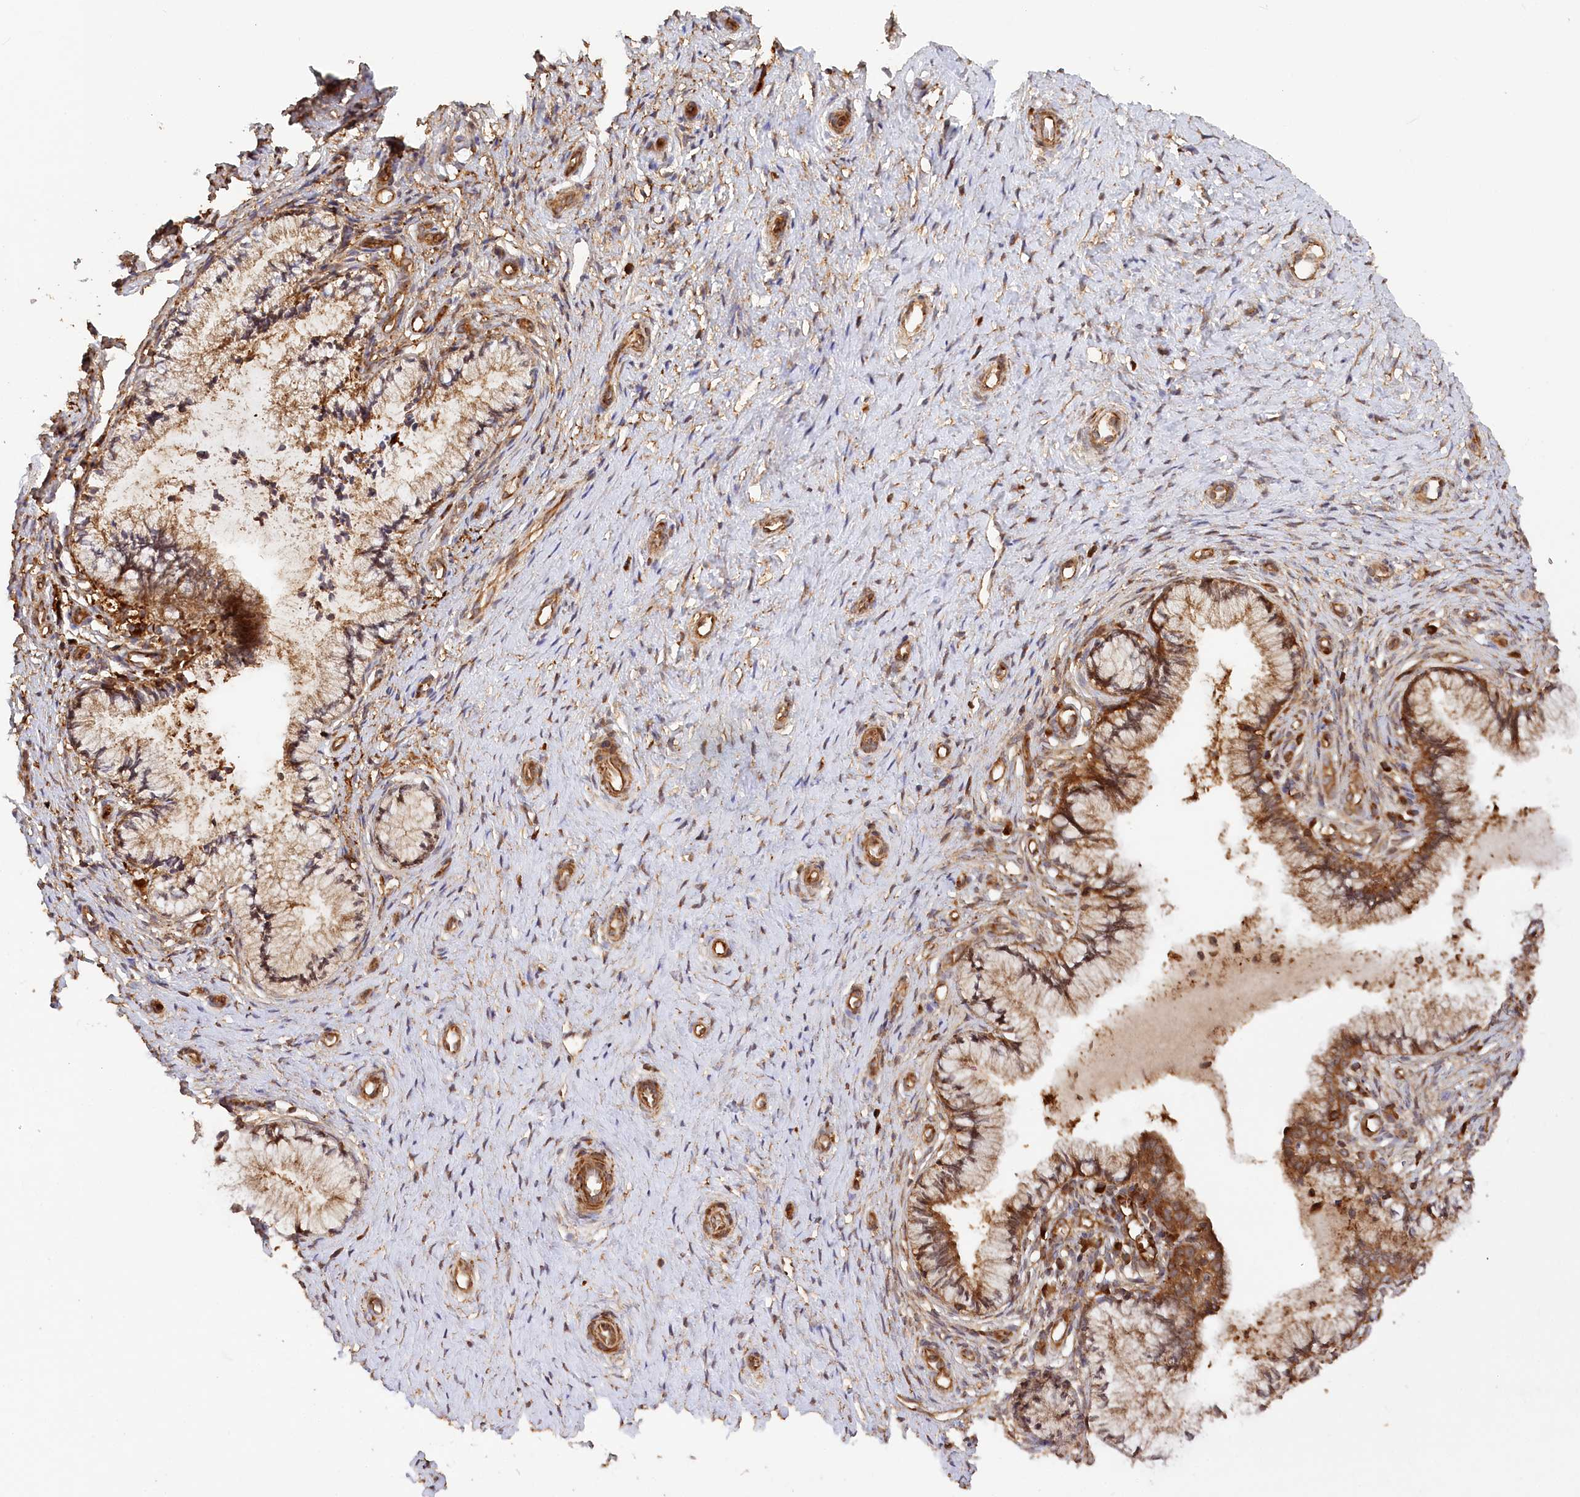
{"staining": {"intensity": "strong", "quantity": ">75%", "location": "cytoplasmic/membranous"}, "tissue": "cervix", "cell_type": "Glandular cells", "image_type": "normal", "snomed": [{"axis": "morphology", "description": "Normal tissue, NOS"}, {"axis": "topography", "description": "Cervix"}], "caption": "Immunohistochemistry of normal human cervix displays high levels of strong cytoplasmic/membranous positivity in about >75% of glandular cells. (DAB (3,3'-diaminobenzidine) IHC with brightfield microscopy, high magnification).", "gene": "PAIP2", "patient": {"sex": "female", "age": 36}}